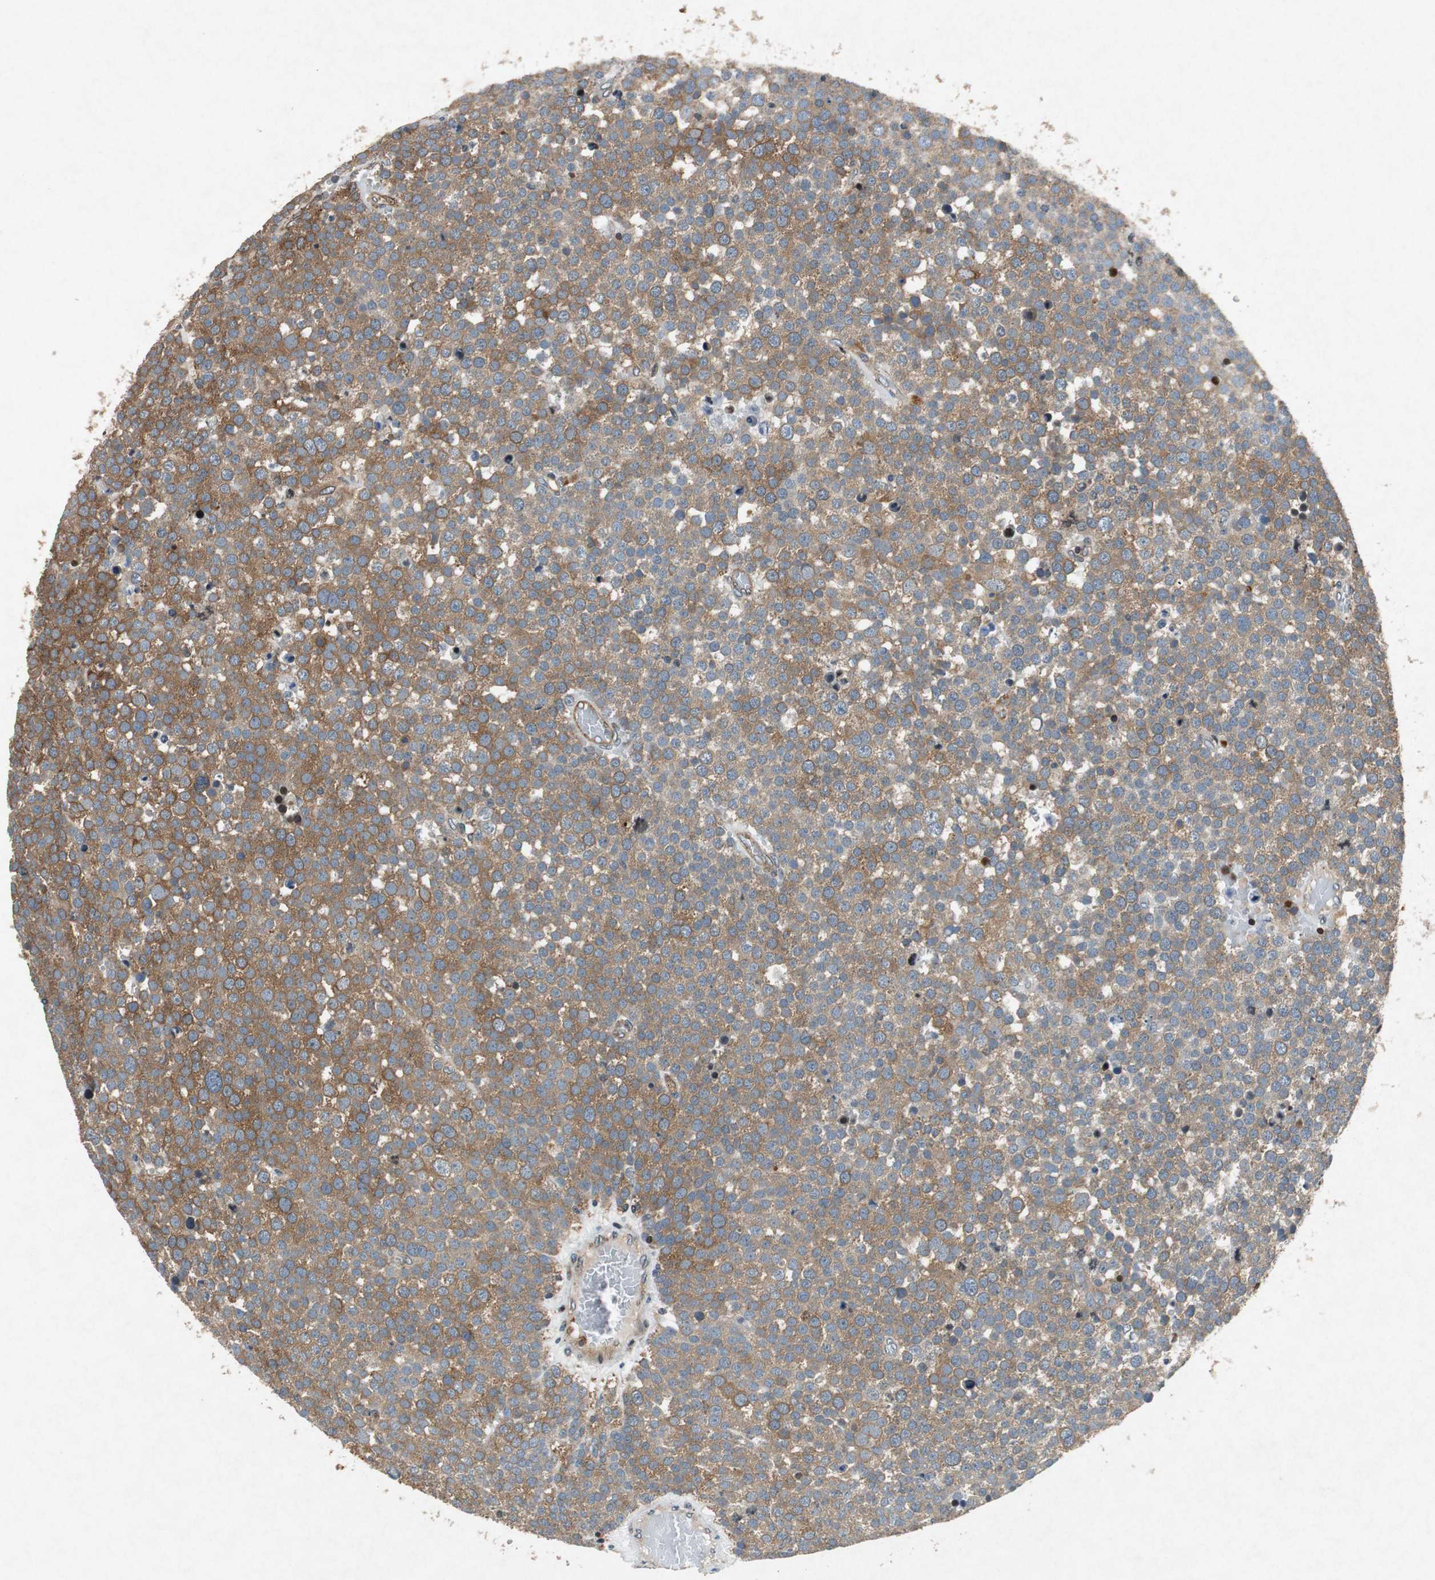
{"staining": {"intensity": "moderate", "quantity": ">75%", "location": "cytoplasmic/membranous"}, "tissue": "testis cancer", "cell_type": "Tumor cells", "image_type": "cancer", "snomed": [{"axis": "morphology", "description": "Seminoma, NOS"}, {"axis": "topography", "description": "Testis"}], "caption": "A high-resolution histopathology image shows immunohistochemistry (IHC) staining of seminoma (testis), which shows moderate cytoplasmic/membranous staining in about >75% of tumor cells.", "gene": "TUBA4A", "patient": {"sex": "male", "age": 71}}